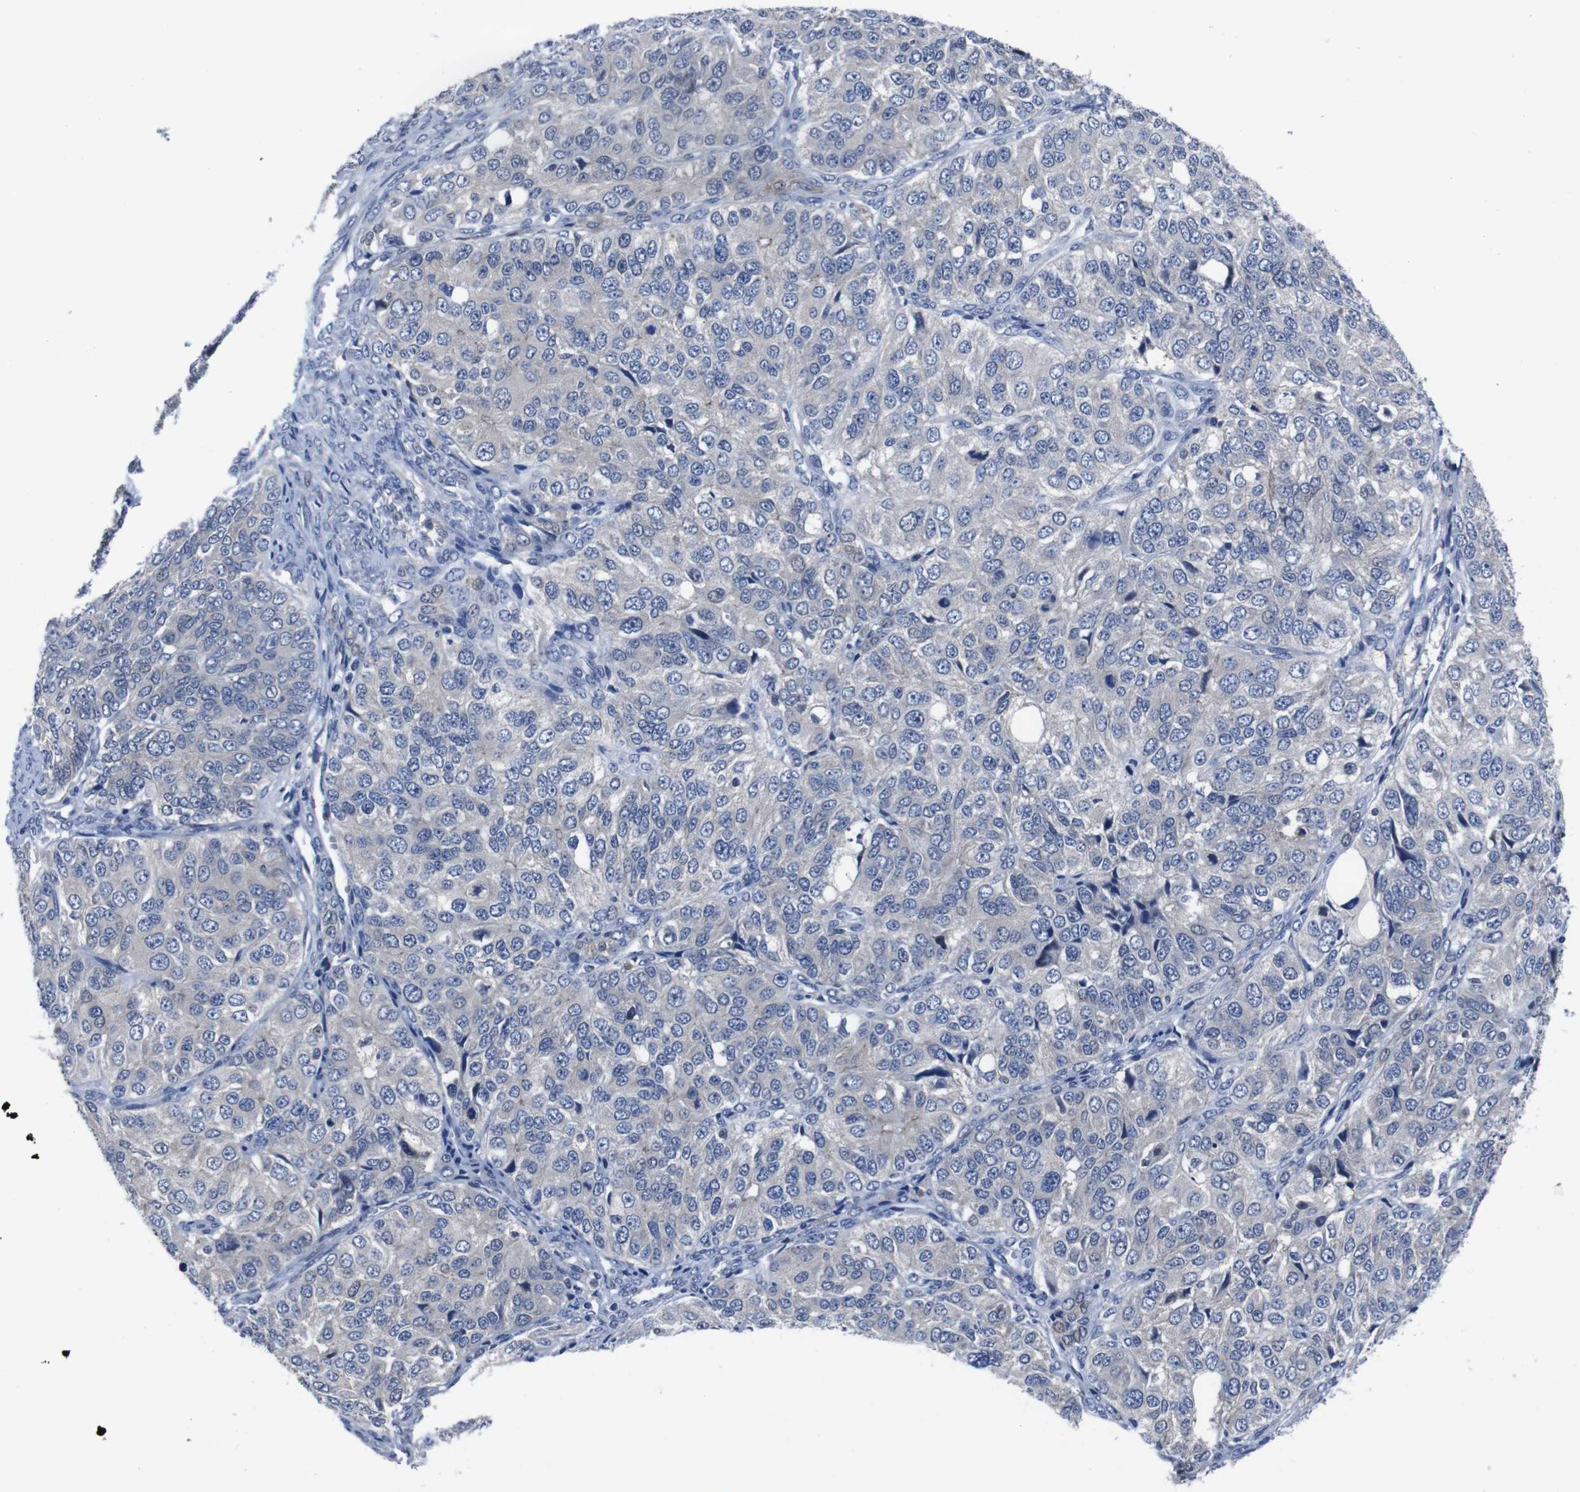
{"staining": {"intensity": "negative", "quantity": "none", "location": "none"}, "tissue": "ovarian cancer", "cell_type": "Tumor cells", "image_type": "cancer", "snomed": [{"axis": "morphology", "description": "Carcinoma, endometroid"}, {"axis": "topography", "description": "Ovary"}], "caption": "Histopathology image shows no significant protein staining in tumor cells of endometroid carcinoma (ovarian).", "gene": "SEMA4B", "patient": {"sex": "female", "age": 51}}